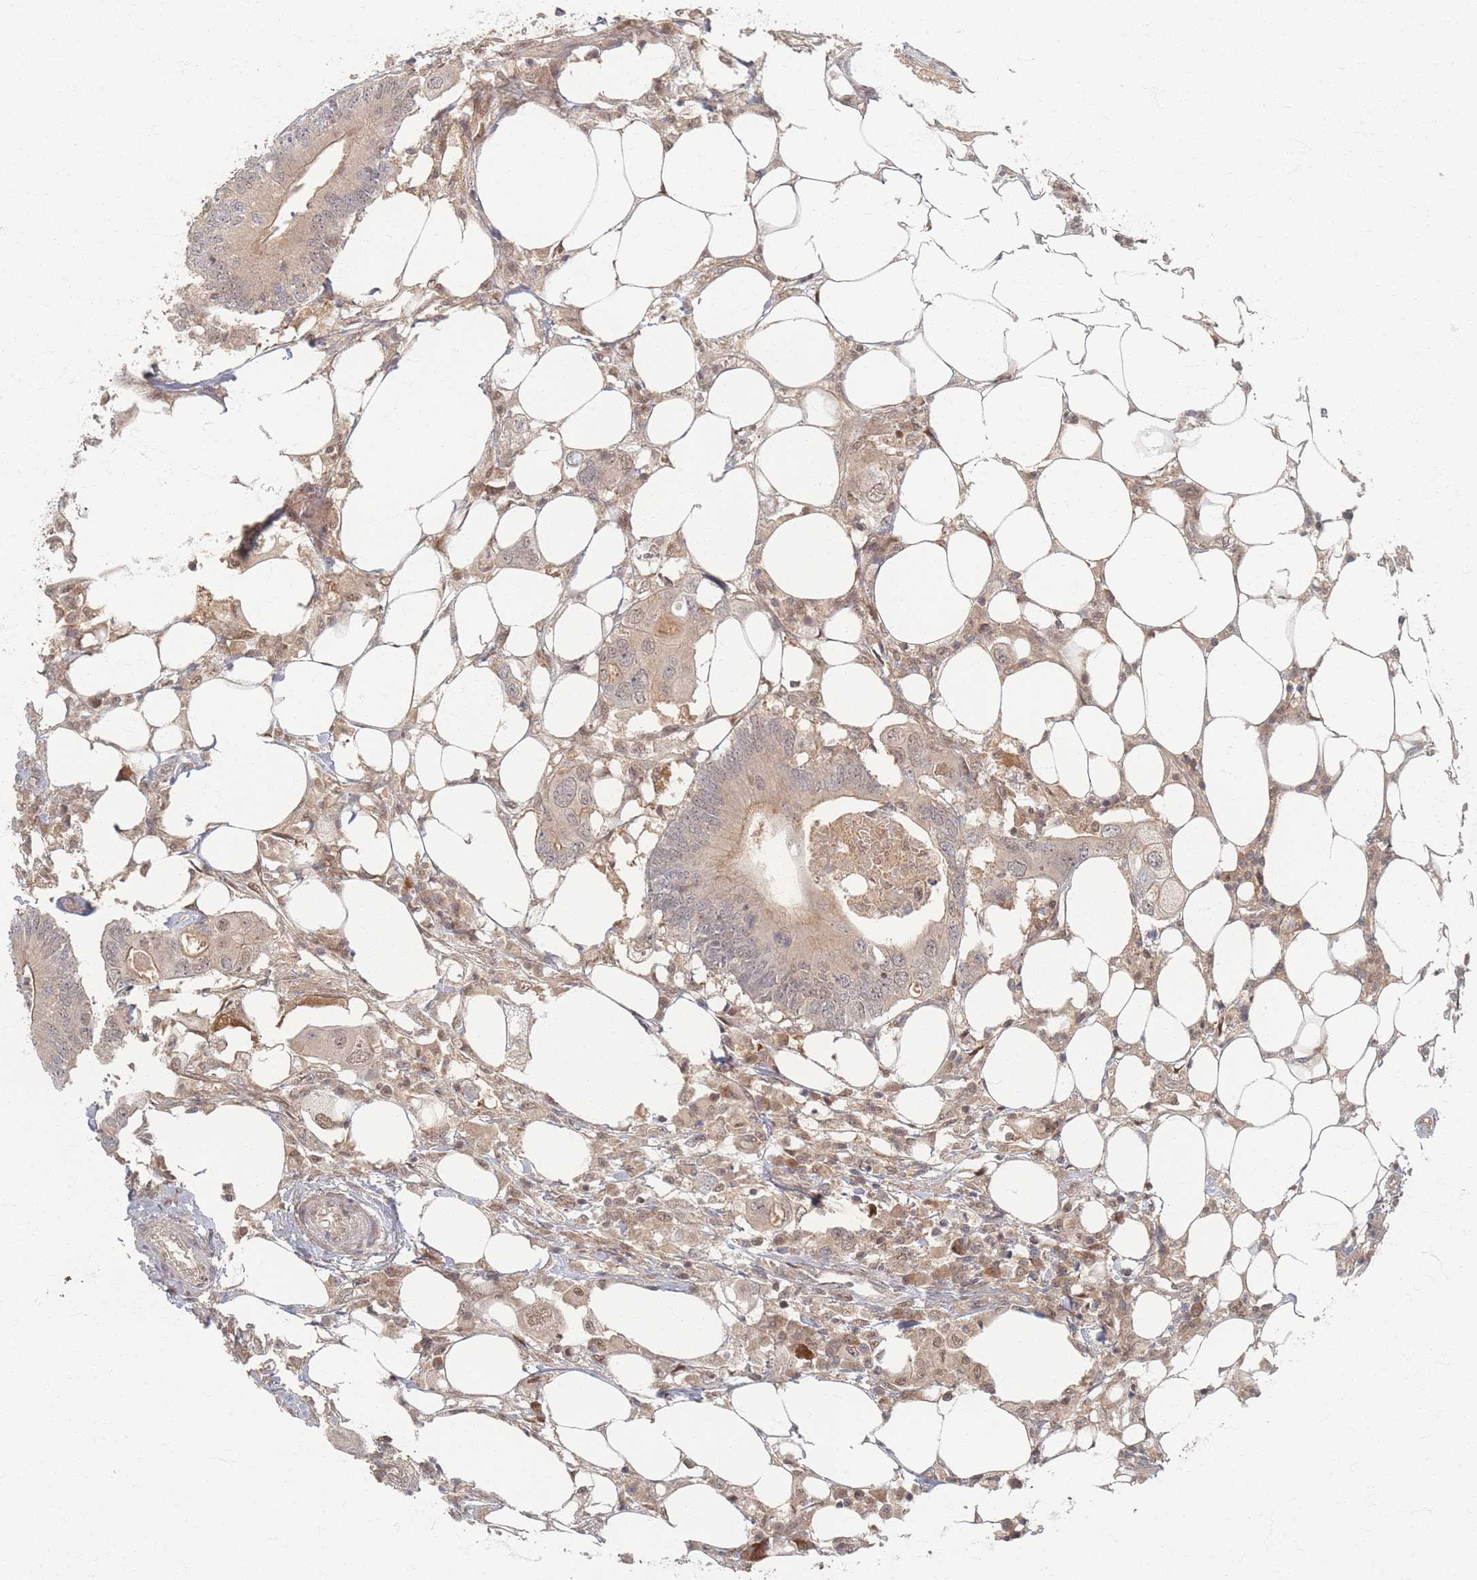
{"staining": {"intensity": "weak", "quantity": "25%-75%", "location": "cytoplasmic/membranous"}, "tissue": "colorectal cancer", "cell_type": "Tumor cells", "image_type": "cancer", "snomed": [{"axis": "morphology", "description": "Adenocarcinoma, NOS"}, {"axis": "topography", "description": "Colon"}], "caption": "The image displays a brown stain indicating the presence of a protein in the cytoplasmic/membranous of tumor cells in adenocarcinoma (colorectal). (Stains: DAB in brown, nuclei in blue, Microscopy: brightfield microscopy at high magnification).", "gene": "PSMD9", "patient": {"sex": "male", "age": 71}}